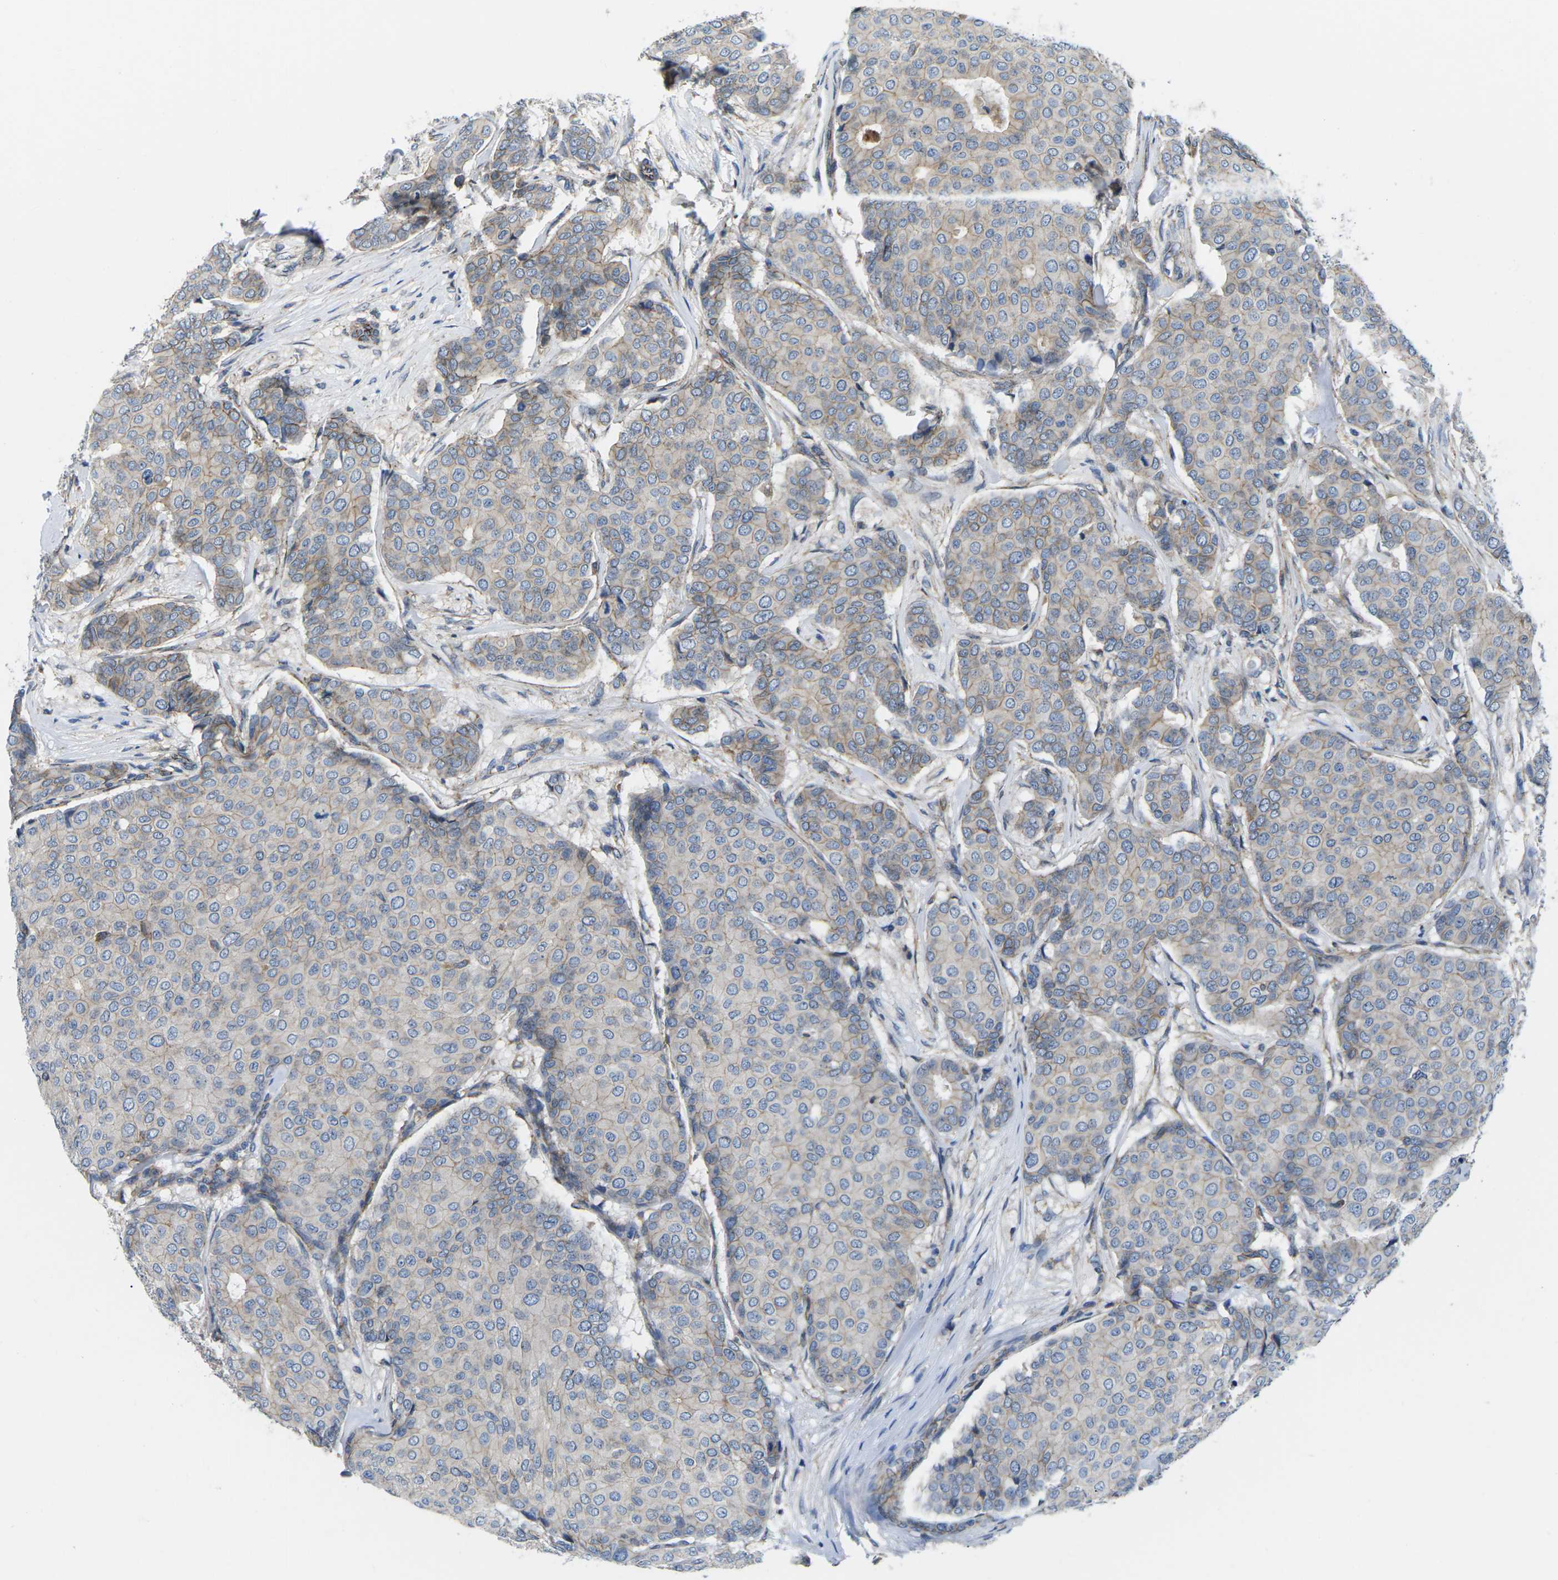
{"staining": {"intensity": "weak", "quantity": ">75%", "location": "cytoplasmic/membranous"}, "tissue": "breast cancer", "cell_type": "Tumor cells", "image_type": "cancer", "snomed": [{"axis": "morphology", "description": "Duct carcinoma"}, {"axis": "topography", "description": "Breast"}], "caption": "The image exhibits a brown stain indicating the presence of a protein in the cytoplasmic/membranous of tumor cells in breast cancer (infiltrating ductal carcinoma).", "gene": "CTNND1", "patient": {"sex": "female", "age": 75}}